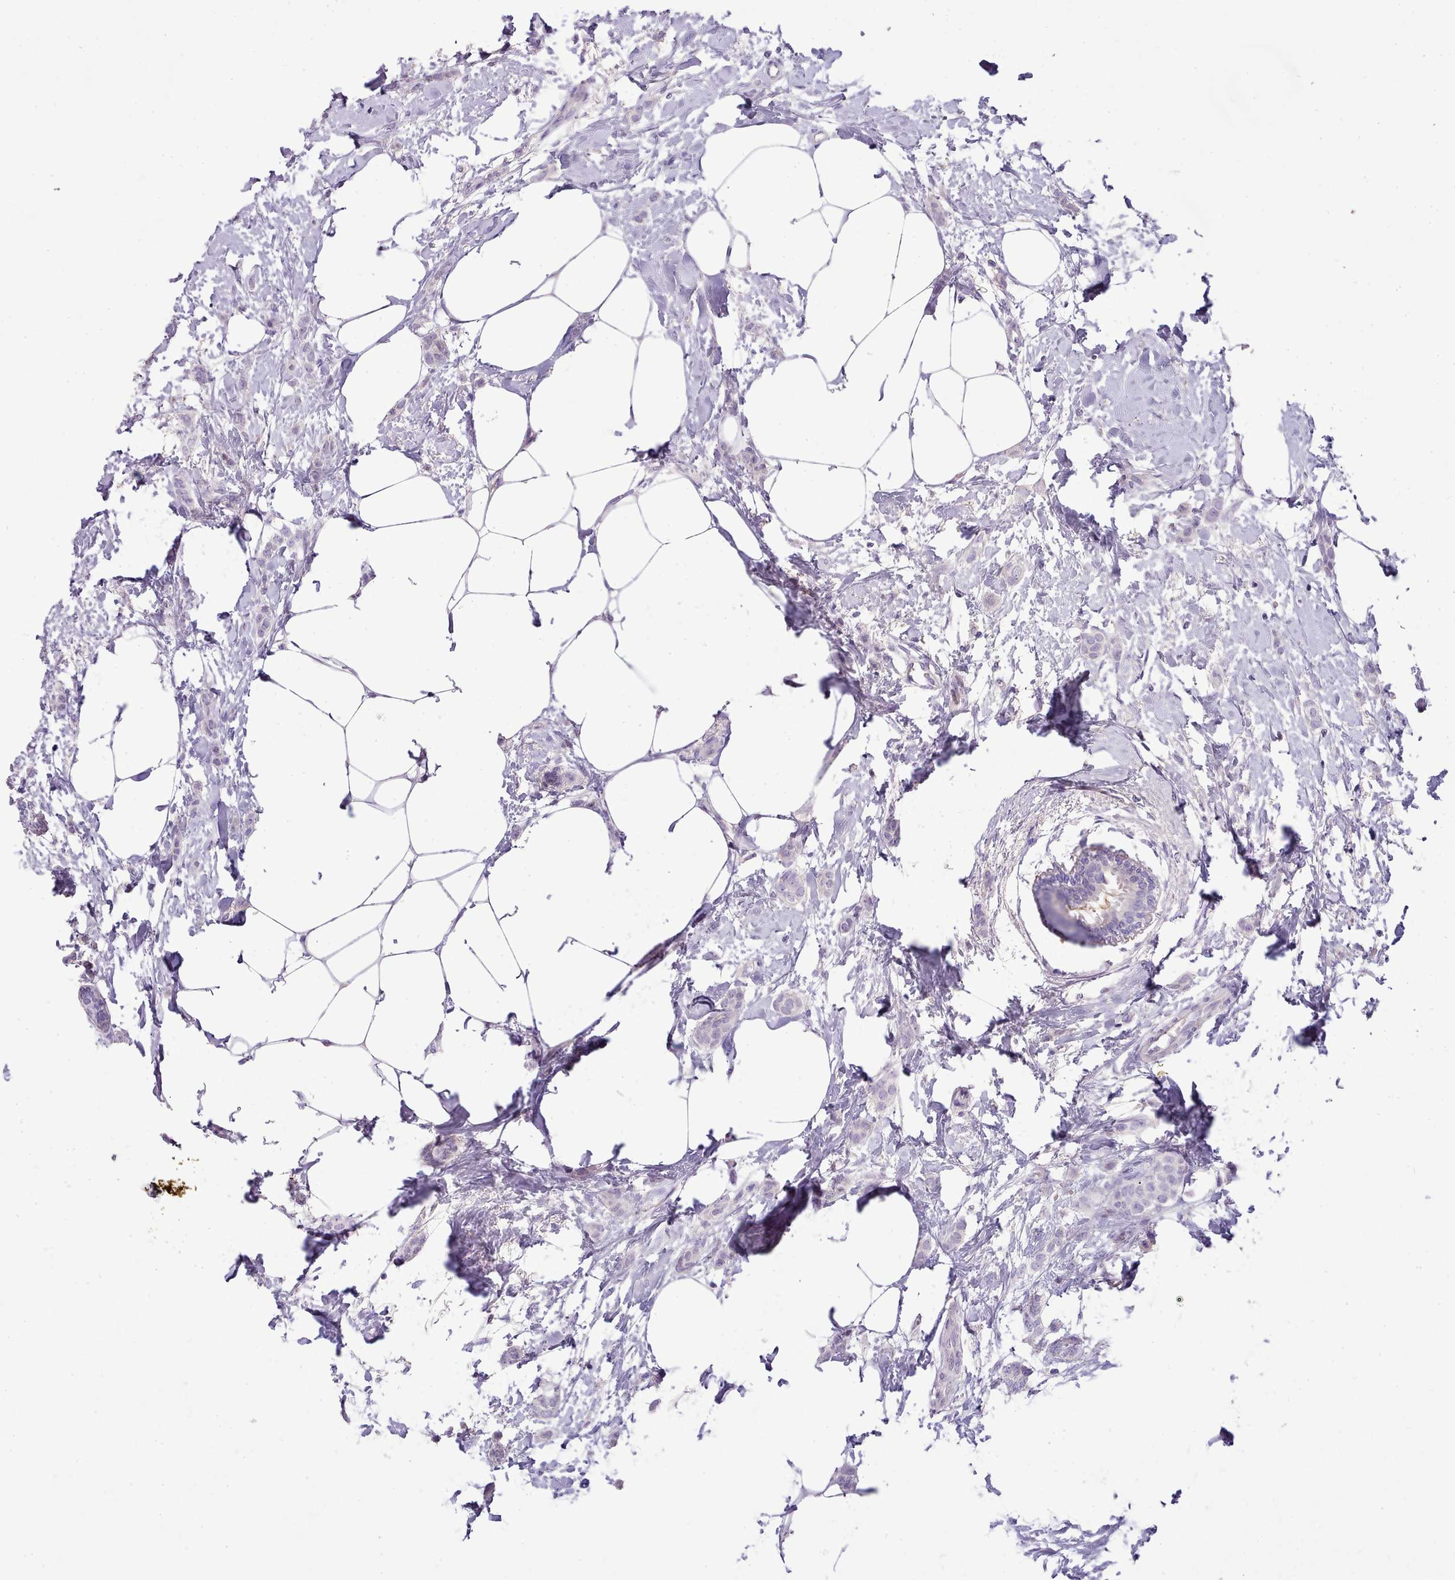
{"staining": {"intensity": "negative", "quantity": "none", "location": "none"}, "tissue": "breast cancer", "cell_type": "Tumor cells", "image_type": "cancer", "snomed": [{"axis": "morphology", "description": "Duct carcinoma"}, {"axis": "topography", "description": "Breast"}], "caption": "Protein analysis of invasive ductal carcinoma (breast) reveals no significant expression in tumor cells.", "gene": "TOX2", "patient": {"sex": "female", "age": 72}}